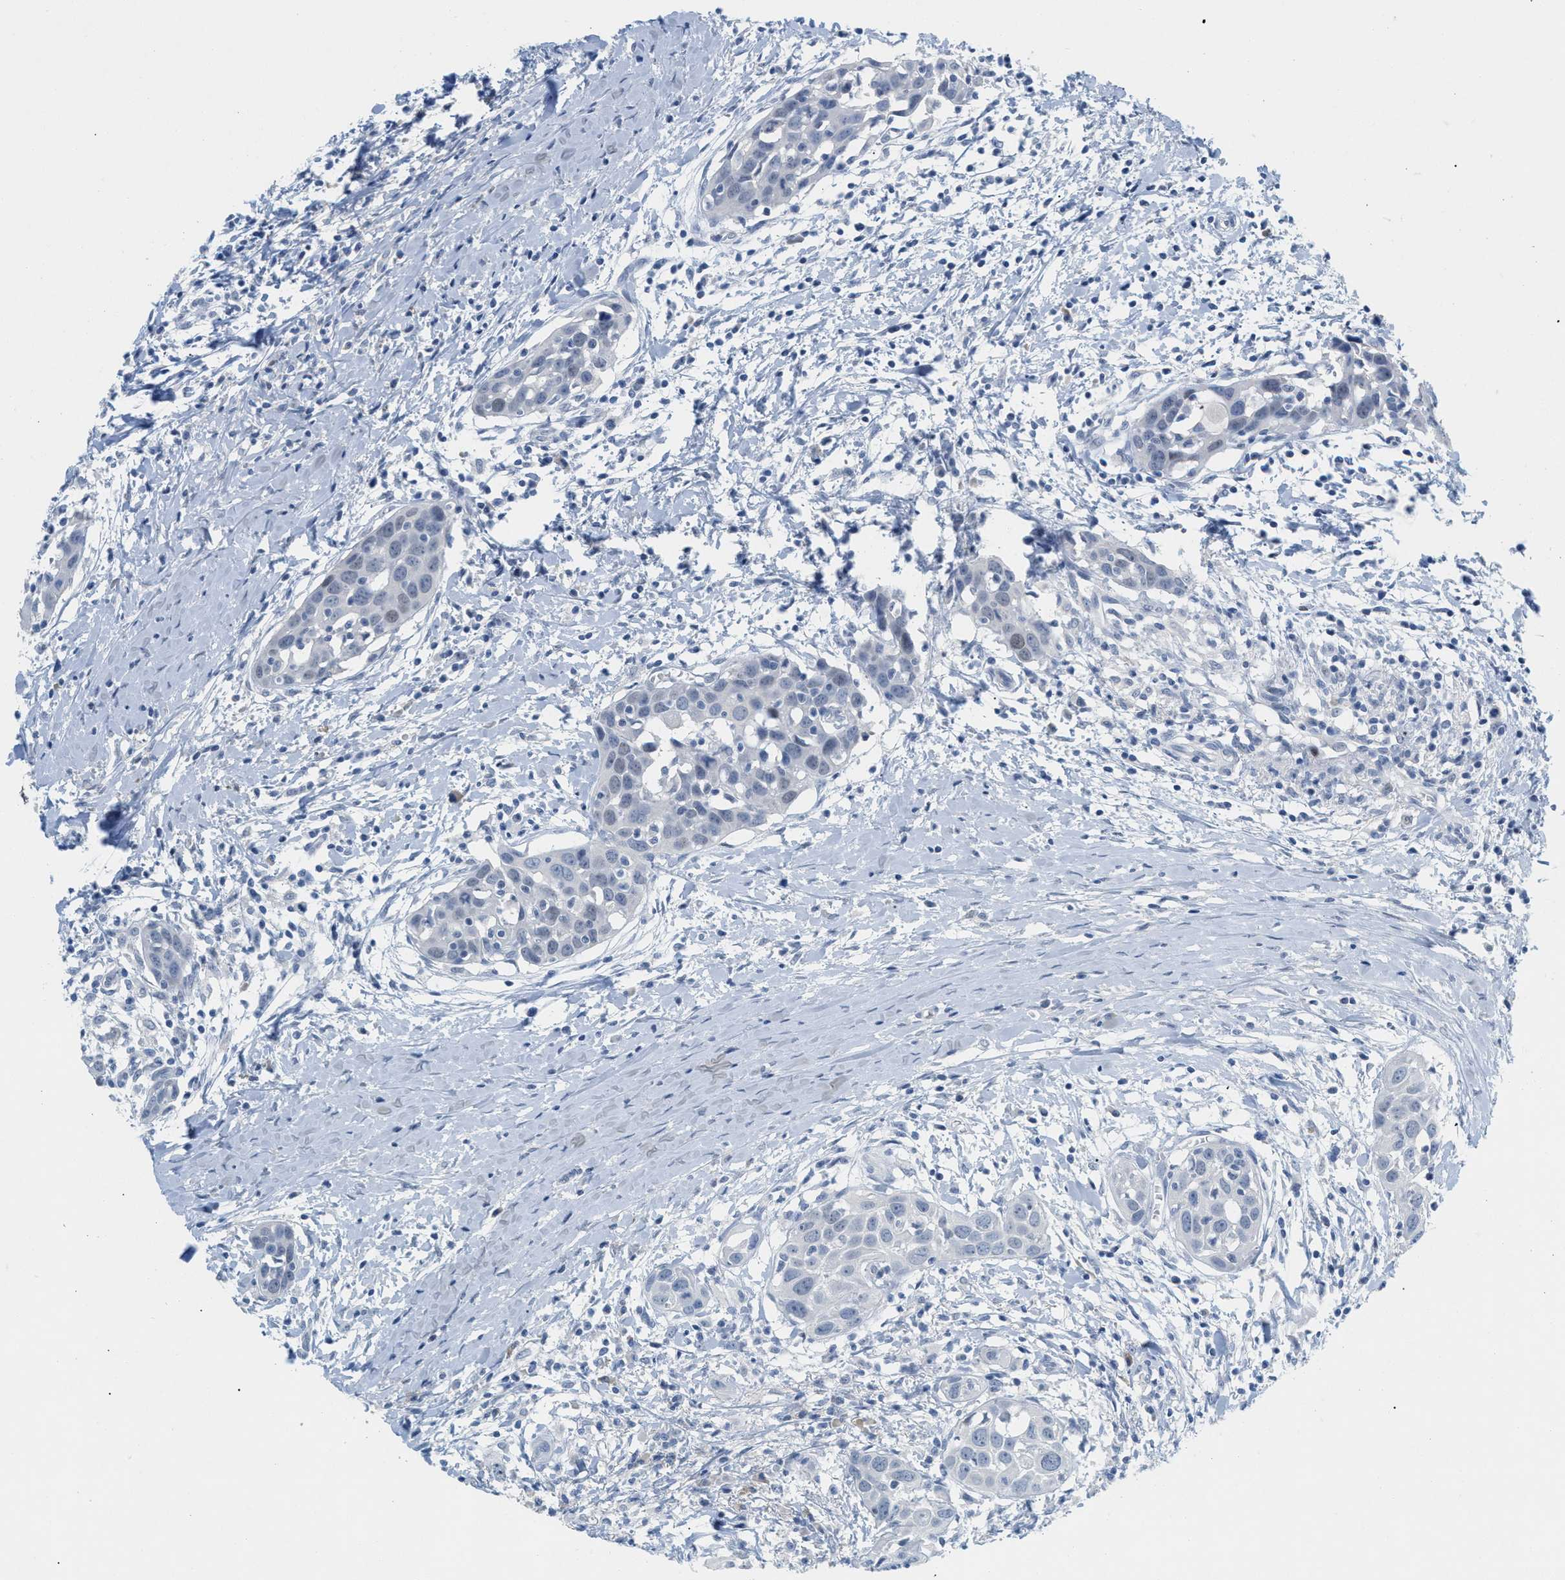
{"staining": {"intensity": "negative", "quantity": "none", "location": "none"}, "tissue": "head and neck cancer", "cell_type": "Tumor cells", "image_type": "cancer", "snomed": [{"axis": "morphology", "description": "Squamous cell carcinoma, NOS"}, {"axis": "topography", "description": "Oral tissue"}, {"axis": "topography", "description": "Head-Neck"}], "caption": "Tumor cells show no significant expression in squamous cell carcinoma (head and neck).", "gene": "HSF2", "patient": {"sex": "female", "age": 50}}